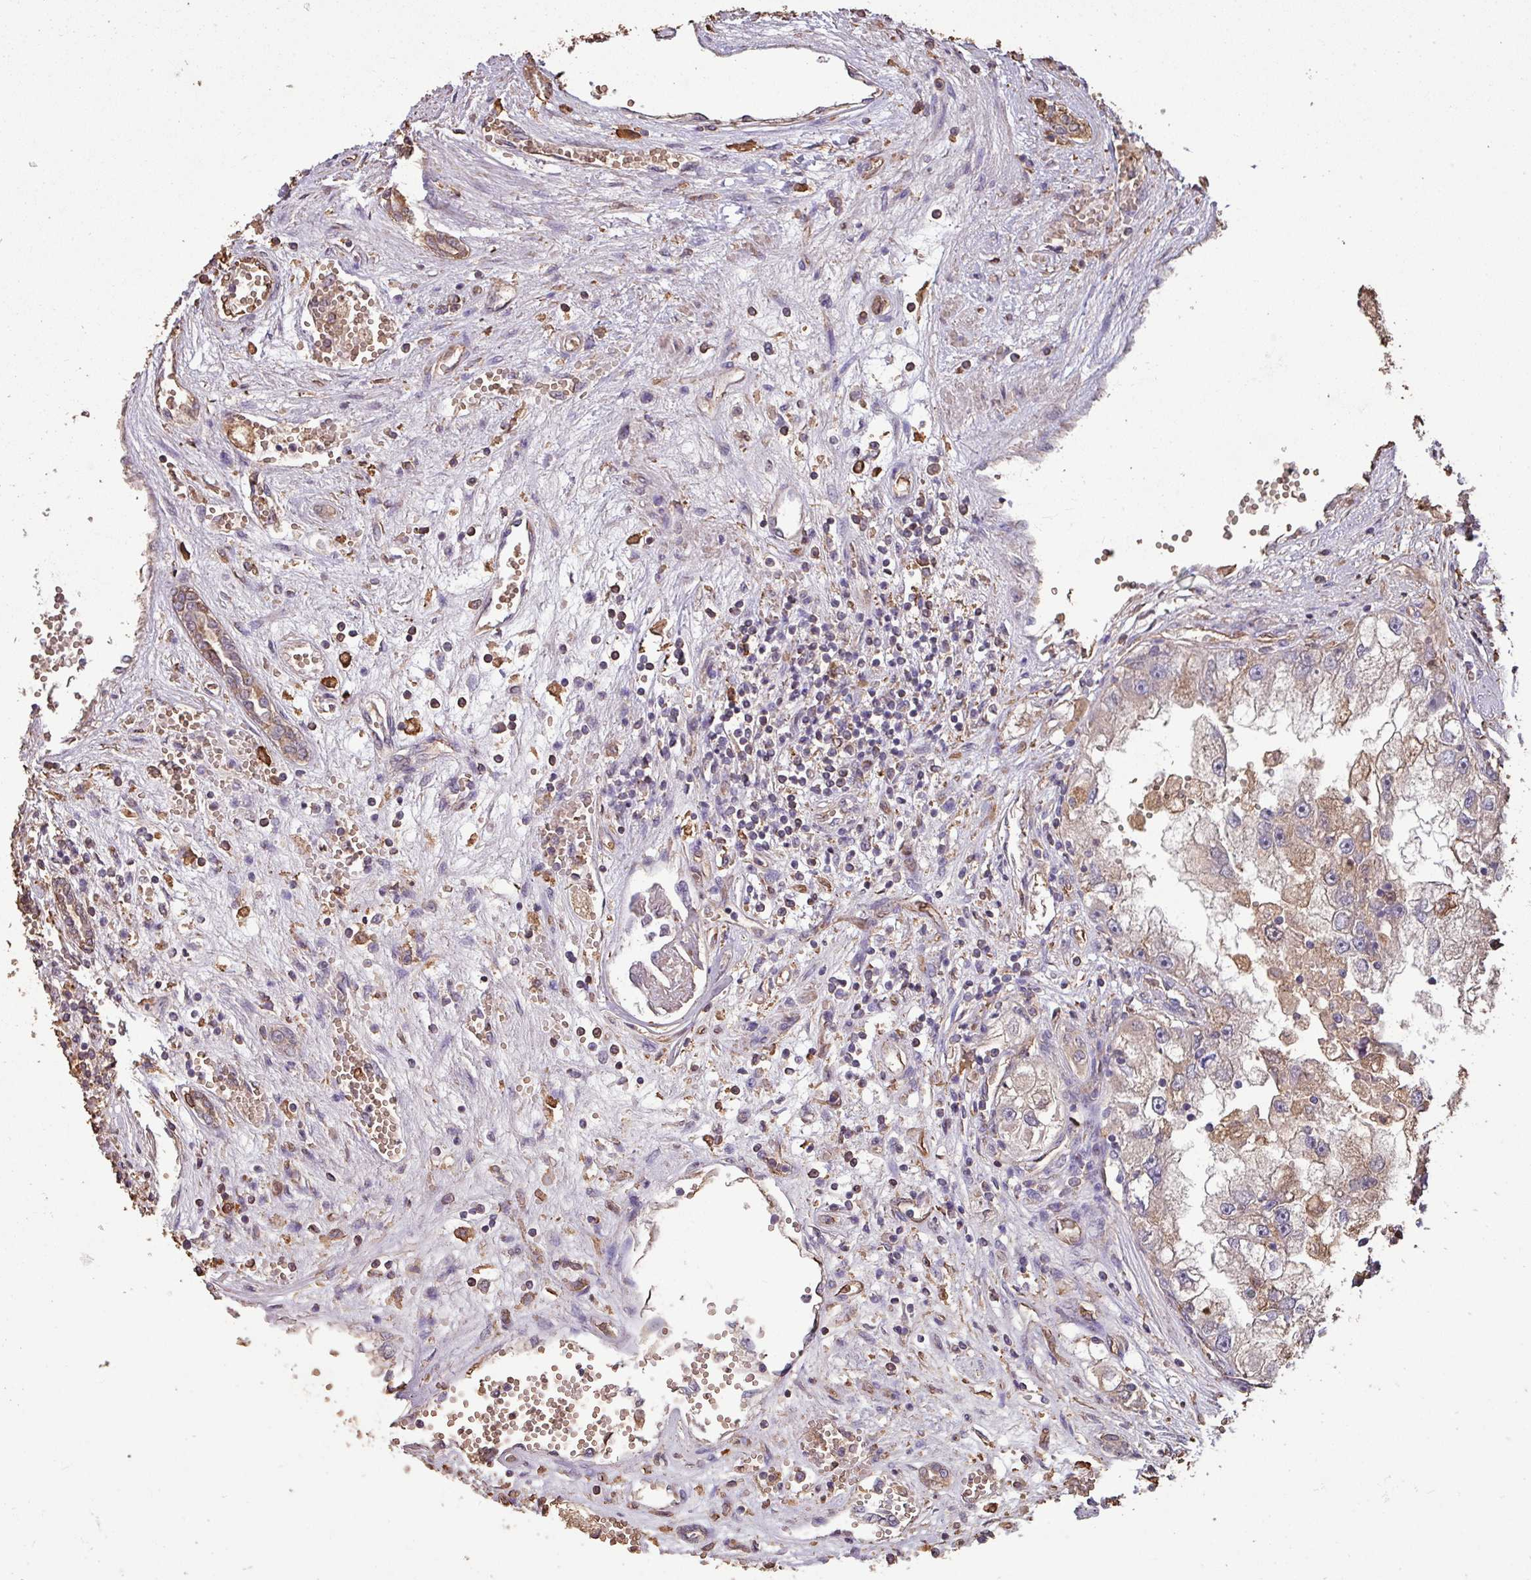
{"staining": {"intensity": "moderate", "quantity": ">75%", "location": "cytoplasmic/membranous"}, "tissue": "renal cancer", "cell_type": "Tumor cells", "image_type": "cancer", "snomed": [{"axis": "morphology", "description": "Adenocarcinoma, NOS"}, {"axis": "topography", "description": "Kidney"}], "caption": "Tumor cells exhibit medium levels of moderate cytoplasmic/membranous positivity in approximately >75% of cells in human adenocarcinoma (renal).", "gene": "CAMK2B", "patient": {"sex": "male", "age": 63}}